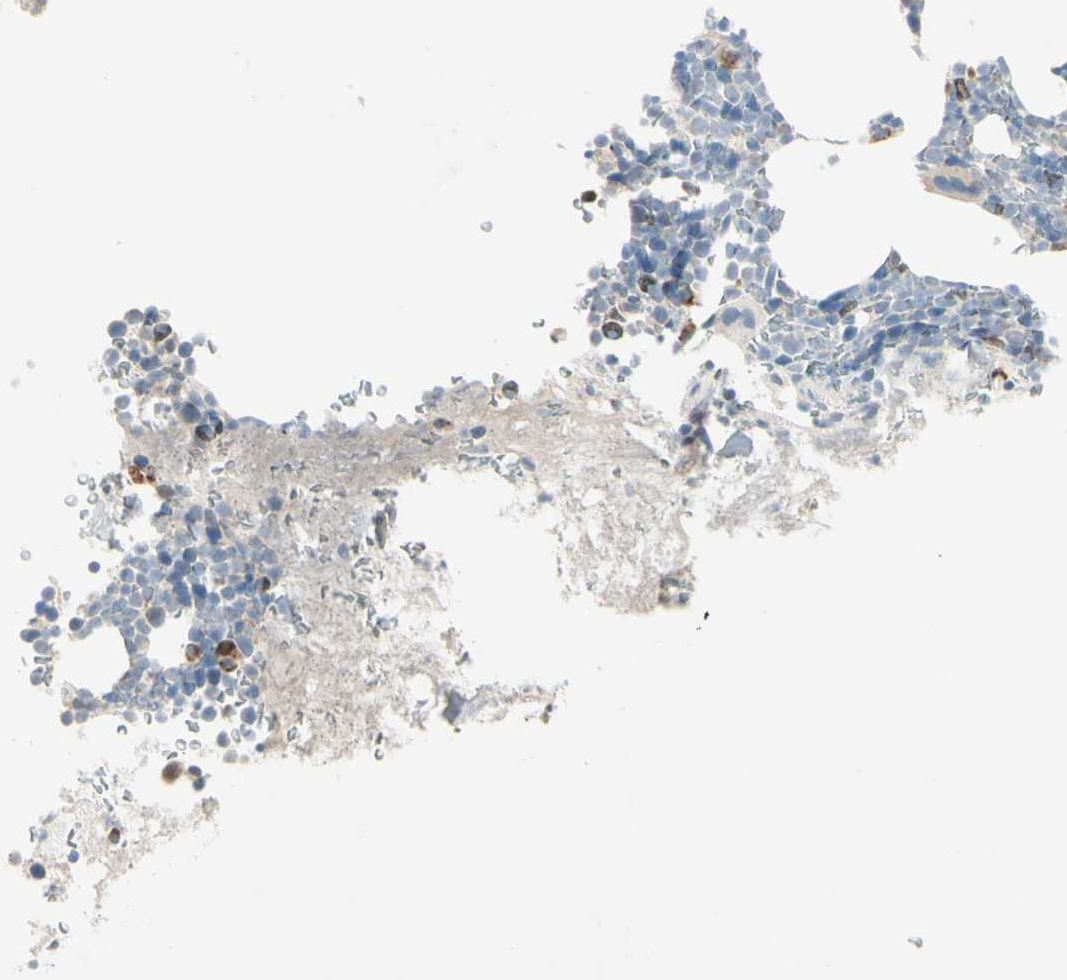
{"staining": {"intensity": "strong", "quantity": "<25%", "location": "cytoplasmic/membranous"}, "tissue": "bone marrow", "cell_type": "Hematopoietic cells", "image_type": "normal", "snomed": [{"axis": "morphology", "description": "Normal tissue, NOS"}, {"axis": "topography", "description": "Bone marrow"}], "caption": "A photomicrograph of bone marrow stained for a protein demonstrates strong cytoplasmic/membranous brown staining in hematopoietic cells. (Brightfield microscopy of DAB IHC at high magnification).", "gene": "ALDH18A1", "patient": {"sex": "male"}}